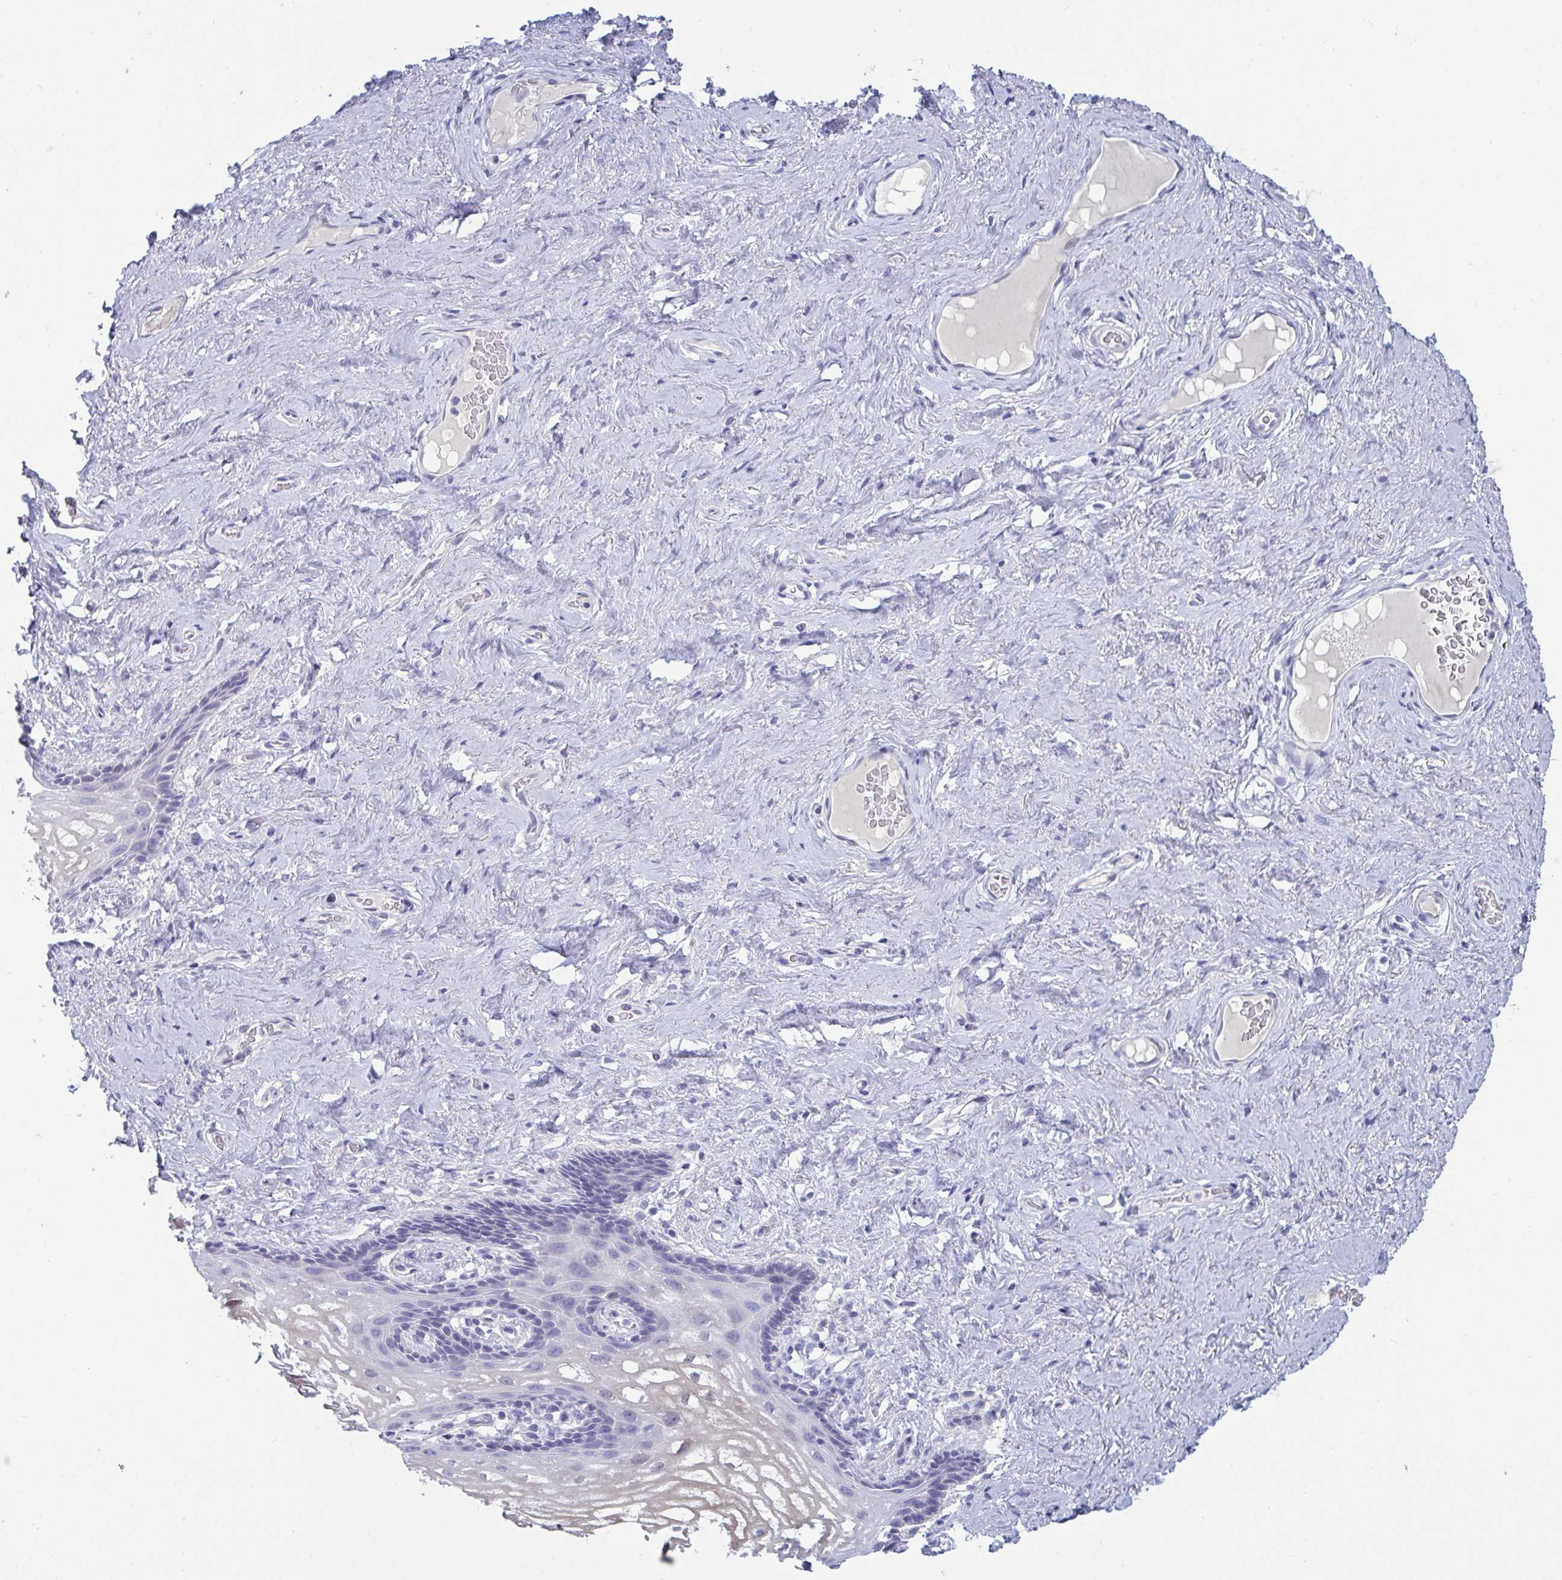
{"staining": {"intensity": "negative", "quantity": "none", "location": "none"}, "tissue": "vagina", "cell_type": "Squamous epithelial cells", "image_type": "normal", "snomed": [{"axis": "morphology", "description": "Normal tissue, NOS"}, {"axis": "morphology", "description": "Adenocarcinoma, NOS"}, {"axis": "topography", "description": "Rectum"}, {"axis": "topography", "description": "Vagina"}, {"axis": "topography", "description": "Peripheral nerve tissue"}], "caption": "A histopathology image of human vagina is negative for staining in squamous epithelial cells. (DAB IHC visualized using brightfield microscopy, high magnification).", "gene": "PRDM9", "patient": {"sex": "female", "age": 71}}